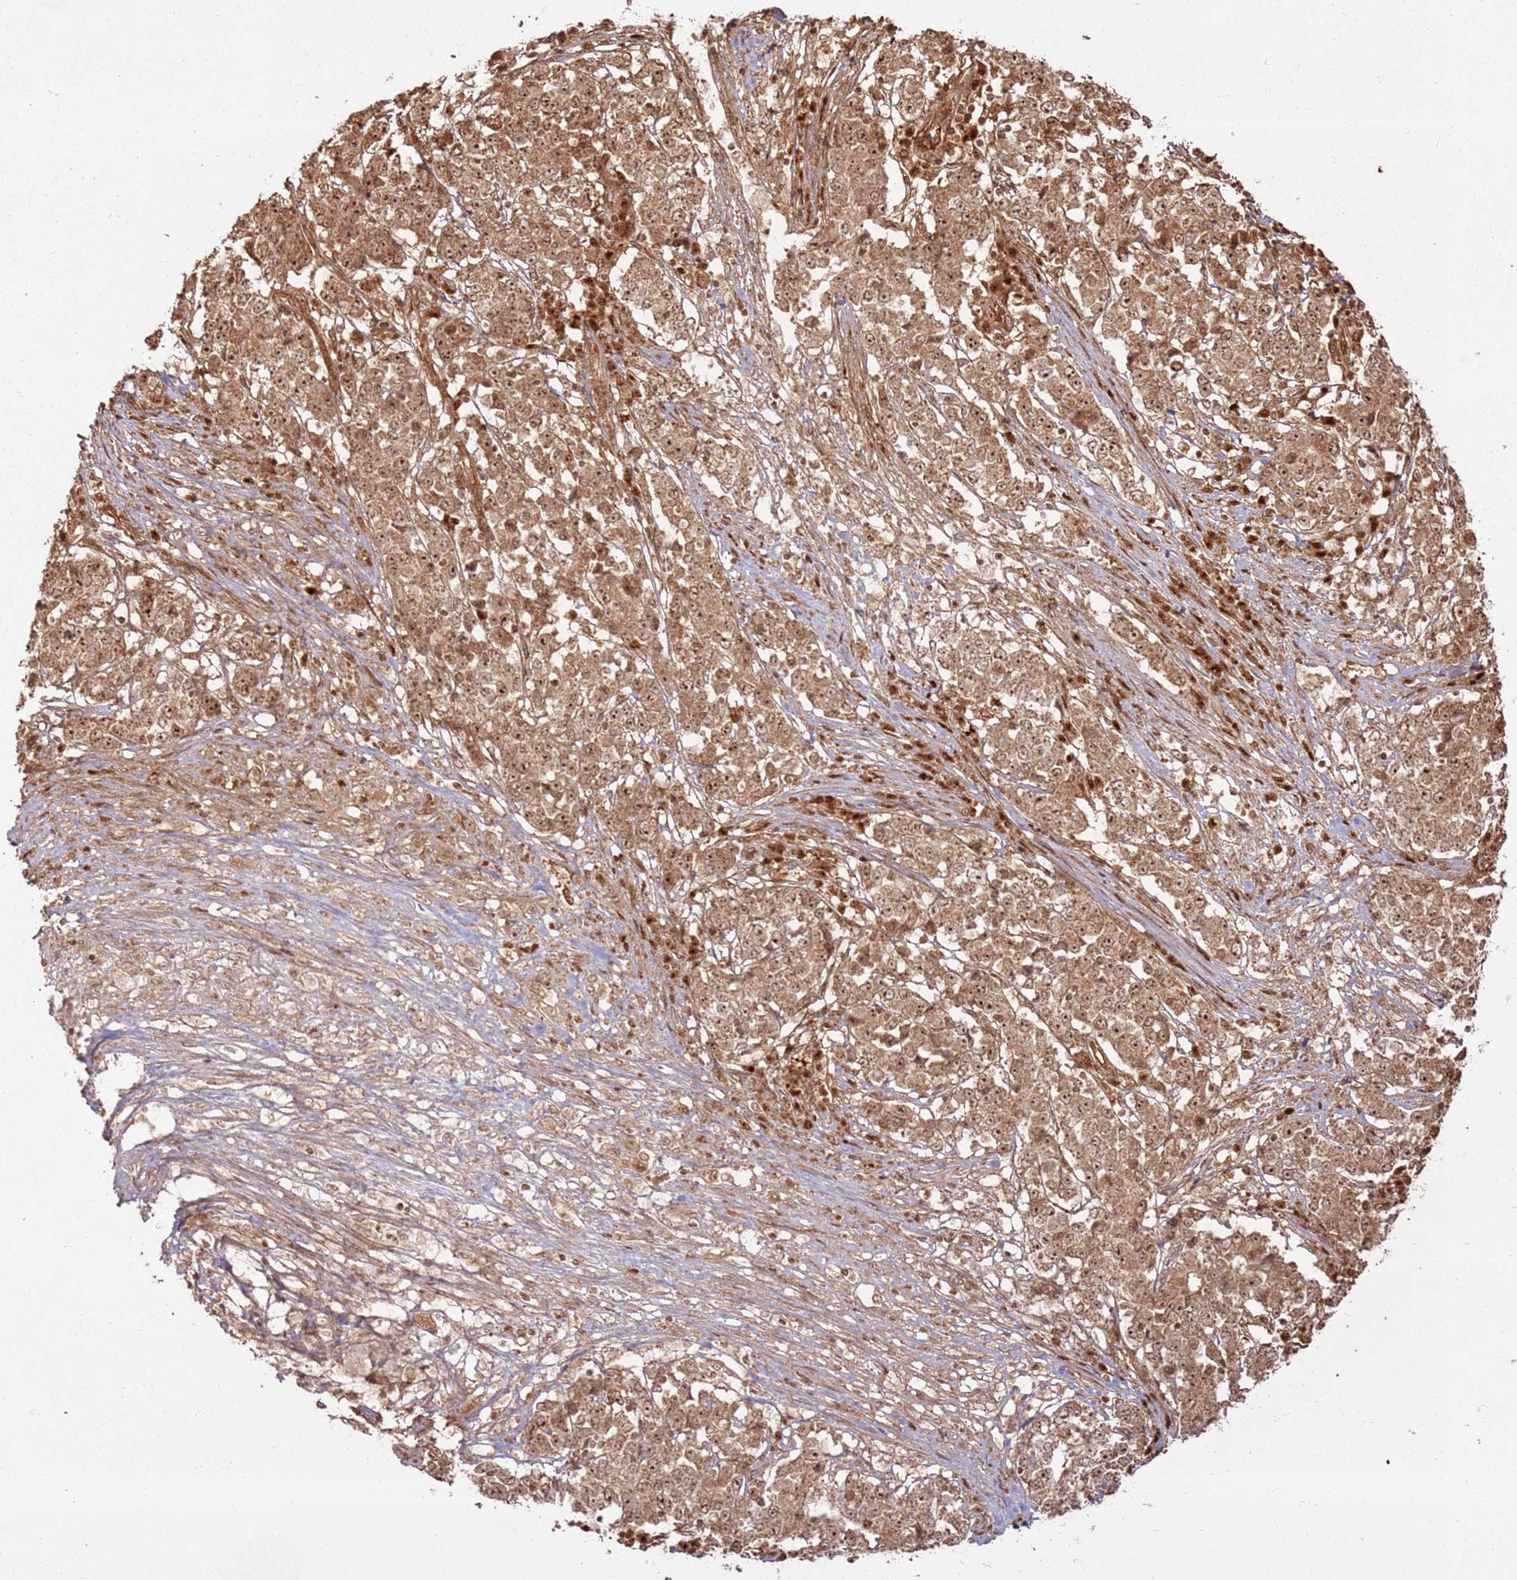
{"staining": {"intensity": "moderate", "quantity": ">75%", "location": "cytoplasmic/membranous,nuclear"}, "tissue": "stomach cancer", "cell_type": "Tumor cells", "image_type": "cancer", "snomed": [{"axis": "morphology", "description": "Adenocarcinoma, NOS"}, {"axis": "topography", "description": "Stomach"}], "caption": "Adenocarcinoma (stomach) stained with a brown dye displays moderate cytoplasmic/membranous and nuclear positive expression in approximately >75% of tumor cells.", "gene": "TBC1D13", "patient": {"sex": "male", "age": 59}}